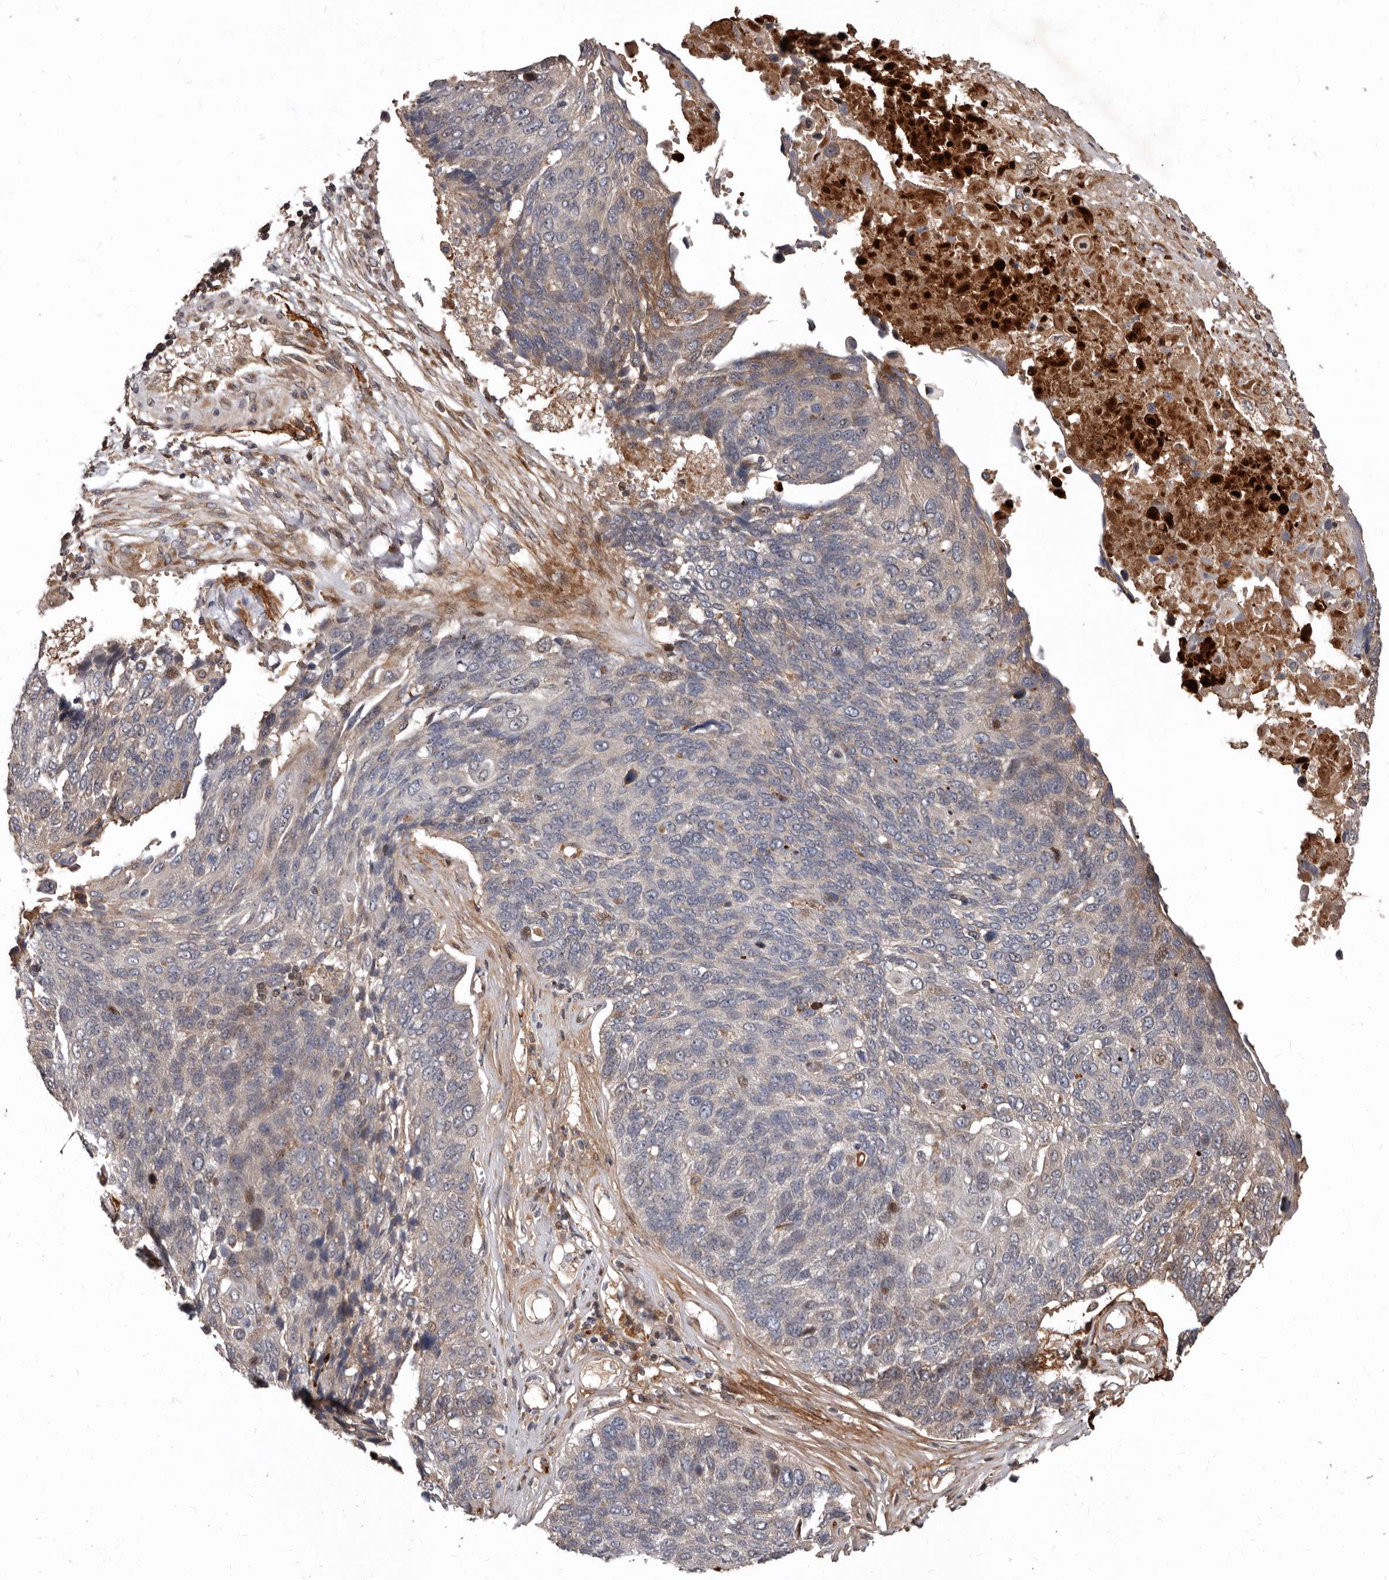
{"staining": {"intensity": "weak", "quantity": "<25%", "location": "cytoplasmic/membranous"}, "tissue": "lung cancer", "cell_type": "Tumor cells", "image_type": "cancer", "snomed": [{"axis": "morphology", "description": "Squamous cell carcinoma, NOS"}, {"axis": "topography", "description": "Lung"}], "caption": "High power microscopy histopathology image of an immunohistochemistry micrograph of lung cancer, revealing no significant positivity in tumor cells.", "gene": "WEE2", "patient": {"sex": "male", "age": 66}}